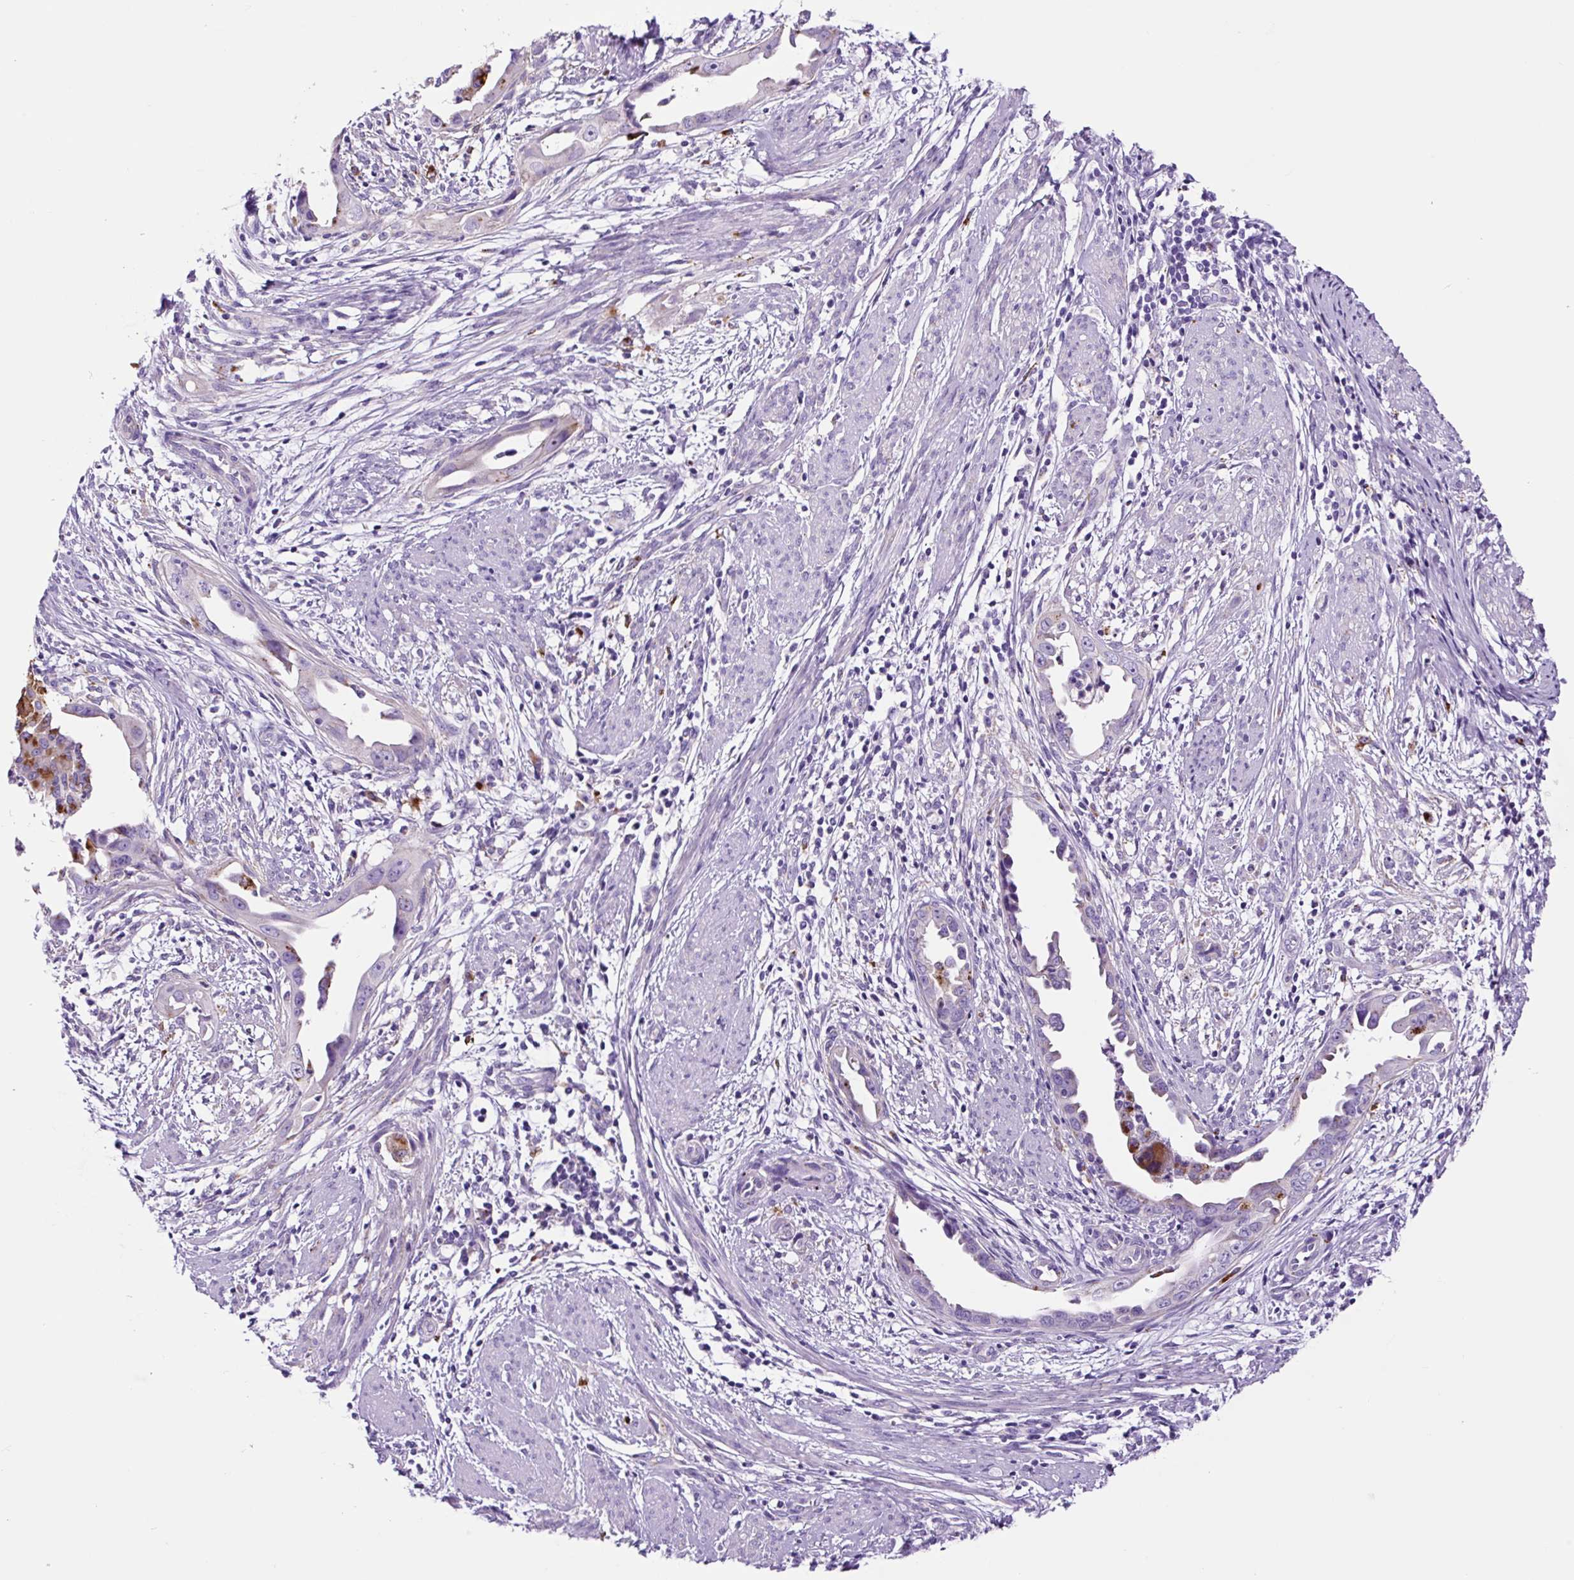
{"staining": {"intensity": "negative", "quantity": "none", "location": "none"}, "tissue": "endometrial cancer", "cell_type": "Tumor cells", "image_type": "cancer", "snomed": [{"axis": "morphology", "description": "Adenocarcinoma, NOS"}, {"axis": "topography", "description": "Endometrium"}], "caption": "This is a micrograph of immunohistochemistry staining of endometrial cancer, which shows no positivity in tumor cells.", "gene": "LCN10", "patient": {"sex": "female", "age": 57}}